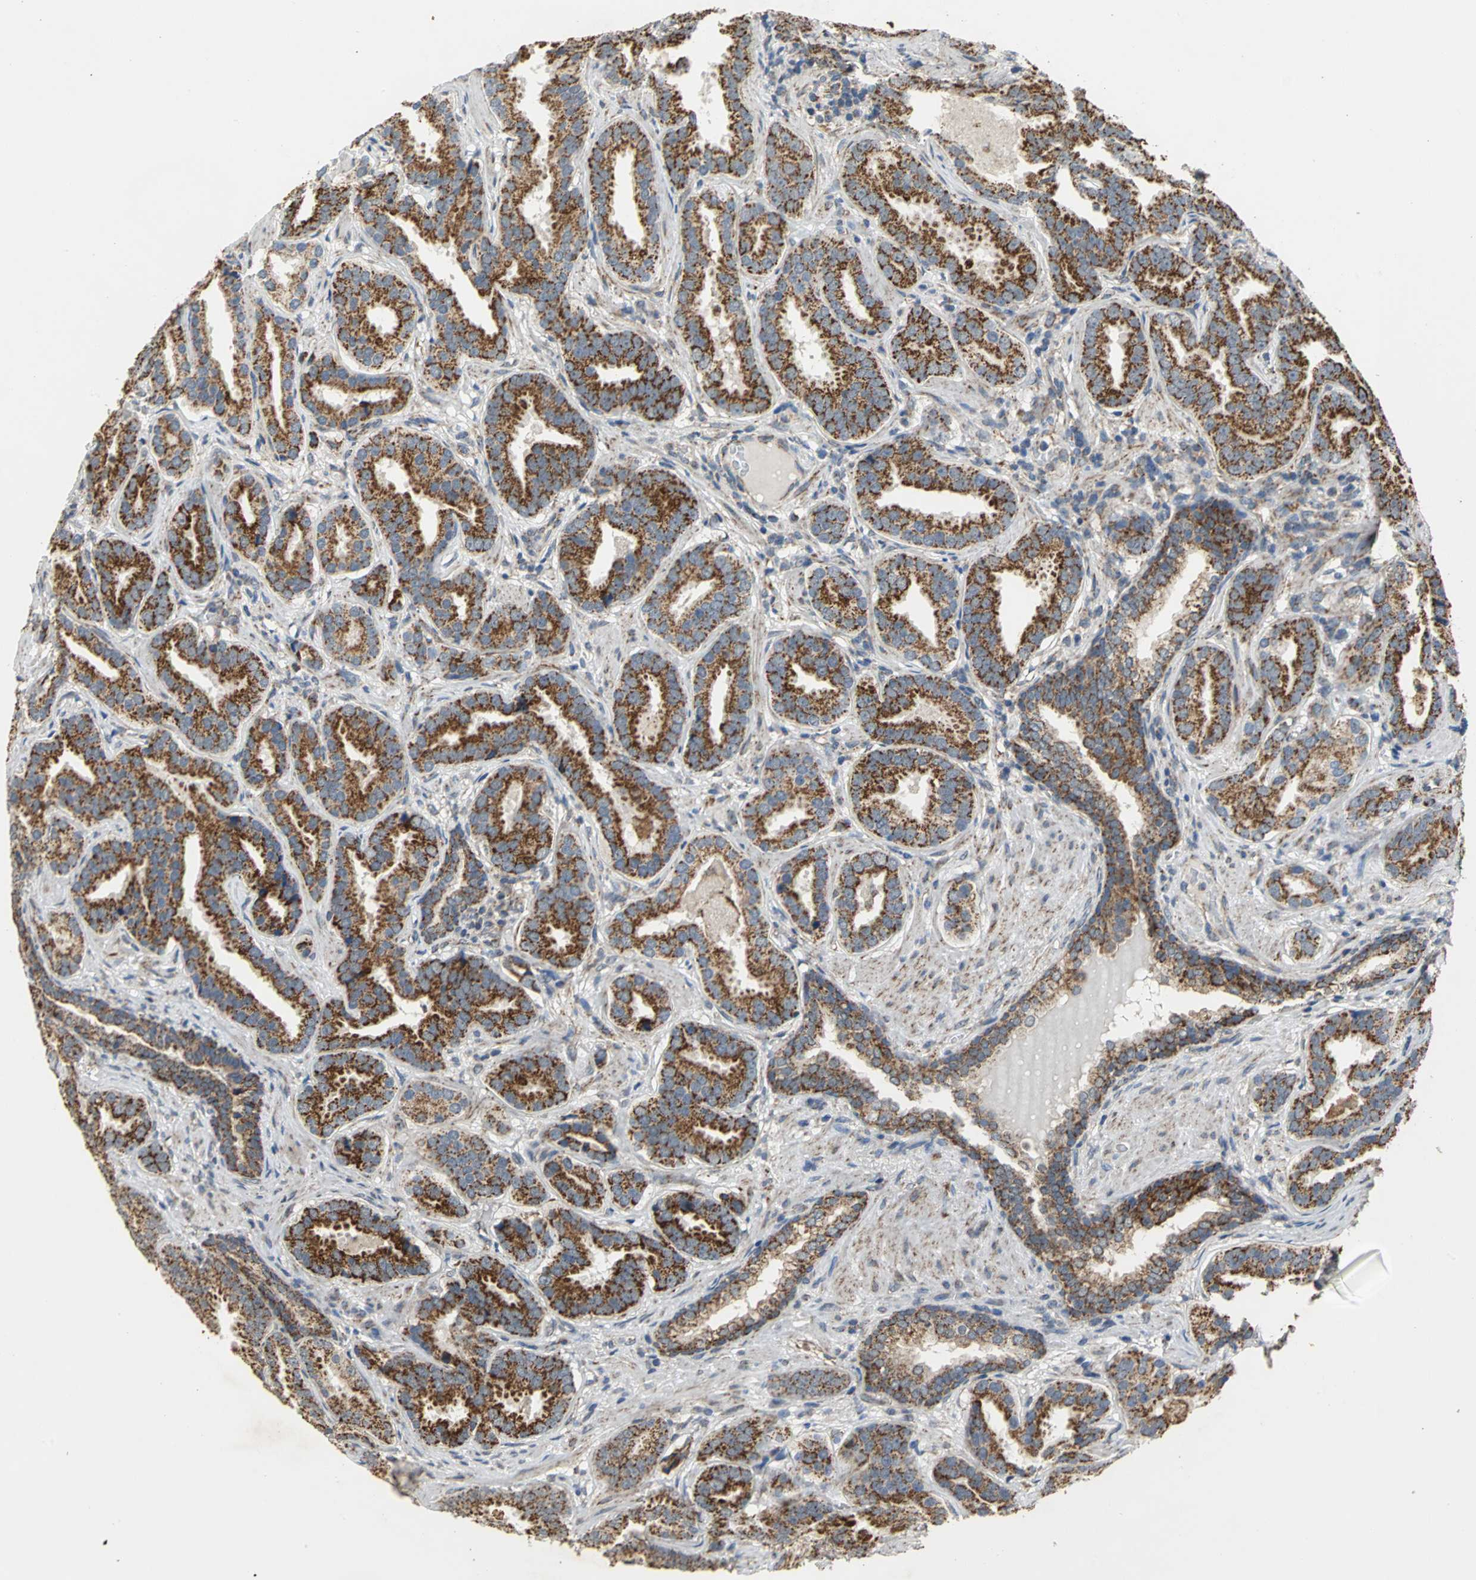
{"staining": {"intensity": "strong", "quantity": ">75%", "location": "cytoplasmic/membranous"}, "tissue": "prostate cancer", "cell_type": "Tumor cells", "image_type": "cancer", "snomed": [{"axis": "morphology", "description": "Adenocarcinoma, Low grade"}, {"axis": "topography", "description": "Prostate"}], "caption": "Brown immunohistochemical staining in human low-grade adenocarcinoma (prostate) reveals strong cytoplasmic/membranous positivity in about >75% of tumor cells. (DAB IHC, brown staining for protein, blue staining for nuclei).", "gene": "NDUFB5", "patient": {"sex": "male", "age": 59}}